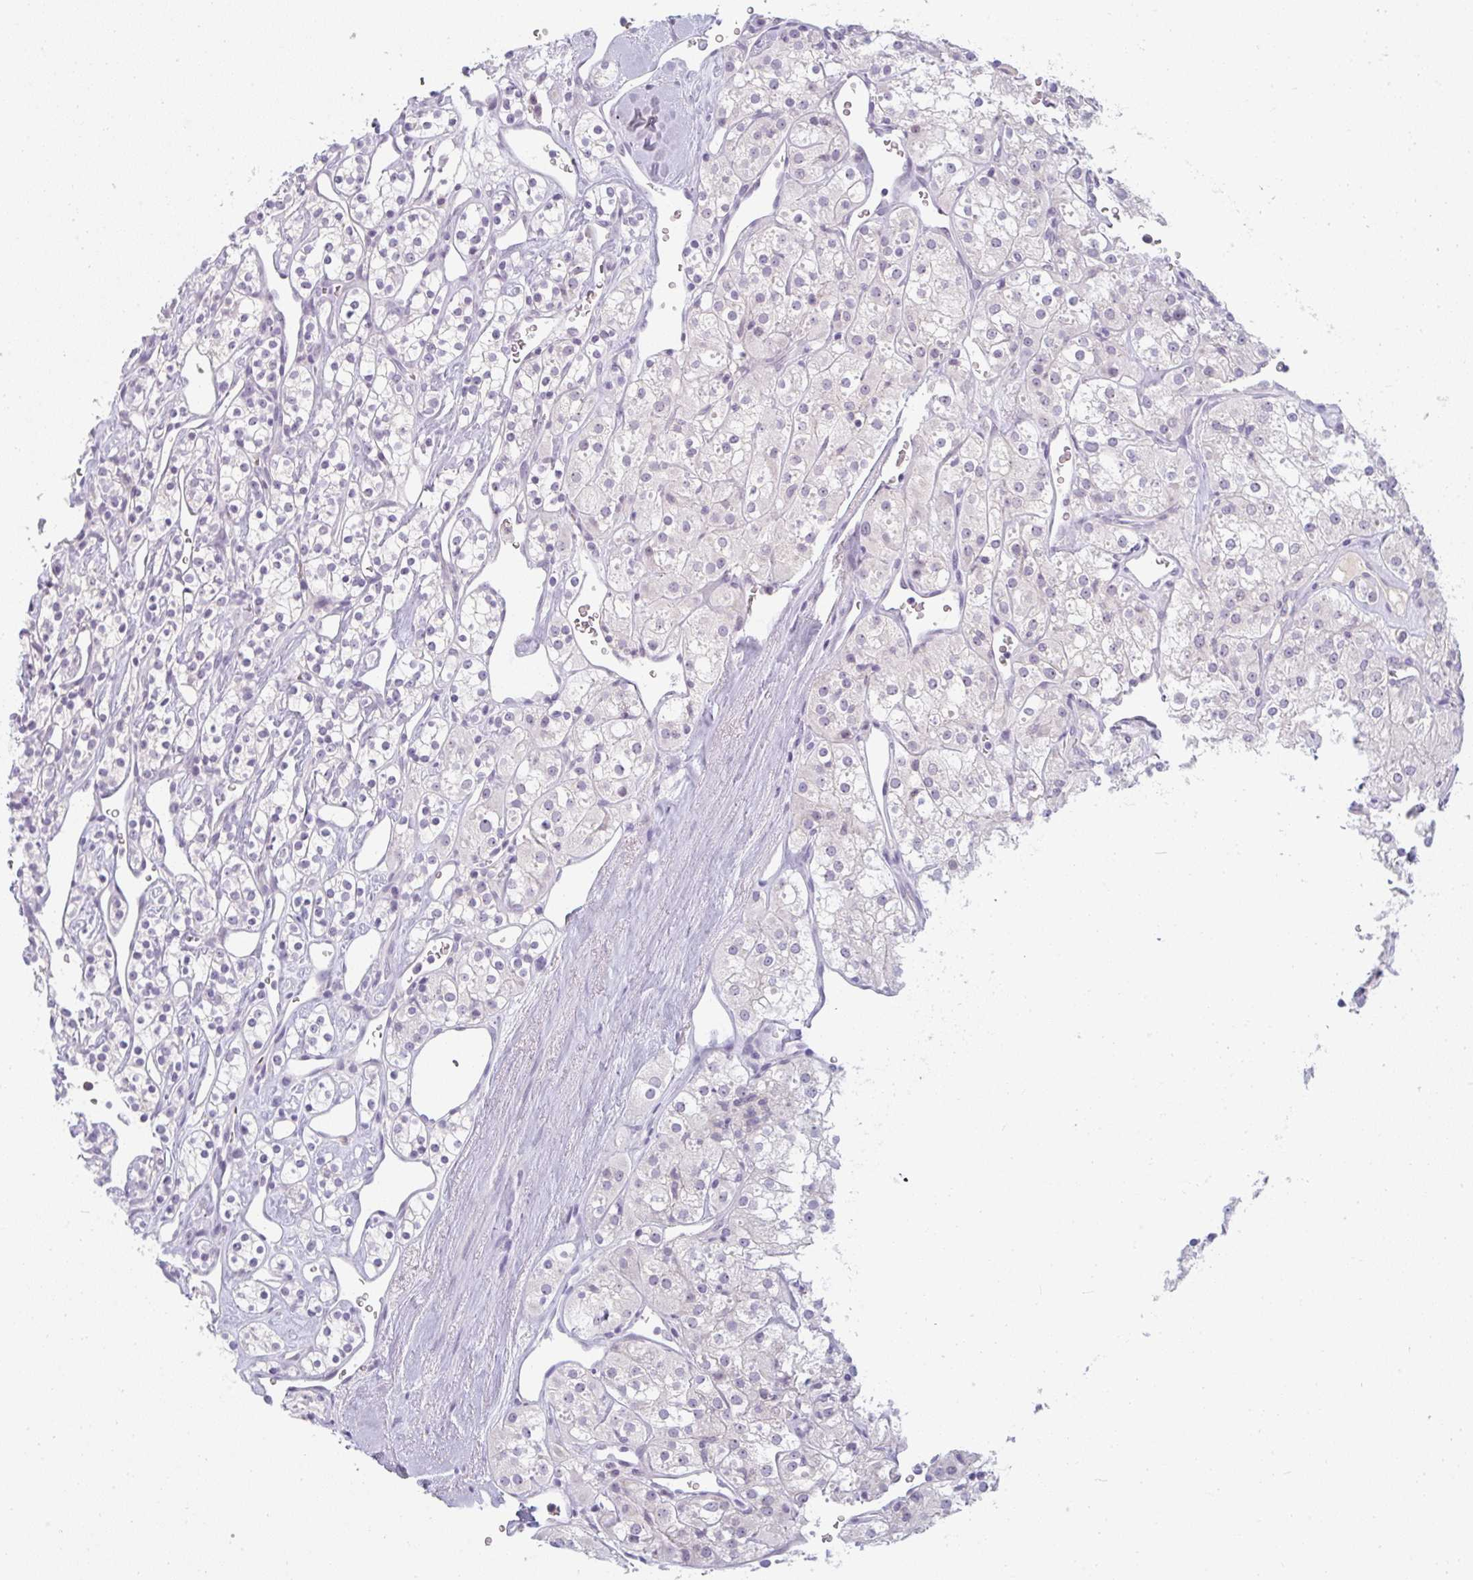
{"staining": {"intensity": "negative", "quantity": "none", "location": "none"}, "tissue": "renal cancer", "cell_type": "Tumor cells", "image_type": "cancer", "snomed": [{"axis": "morphology", "description": "Adenocarcinoma, NOS"}, {"axis": "topography", "description": "Kidney"}], "caption": "Renal adenocarcinoma was stained to show a protein in brown. There is no significant staining in tumor cells.", "gene": "PPFIA4", "patient": {"sex": "male", "age": 77}}